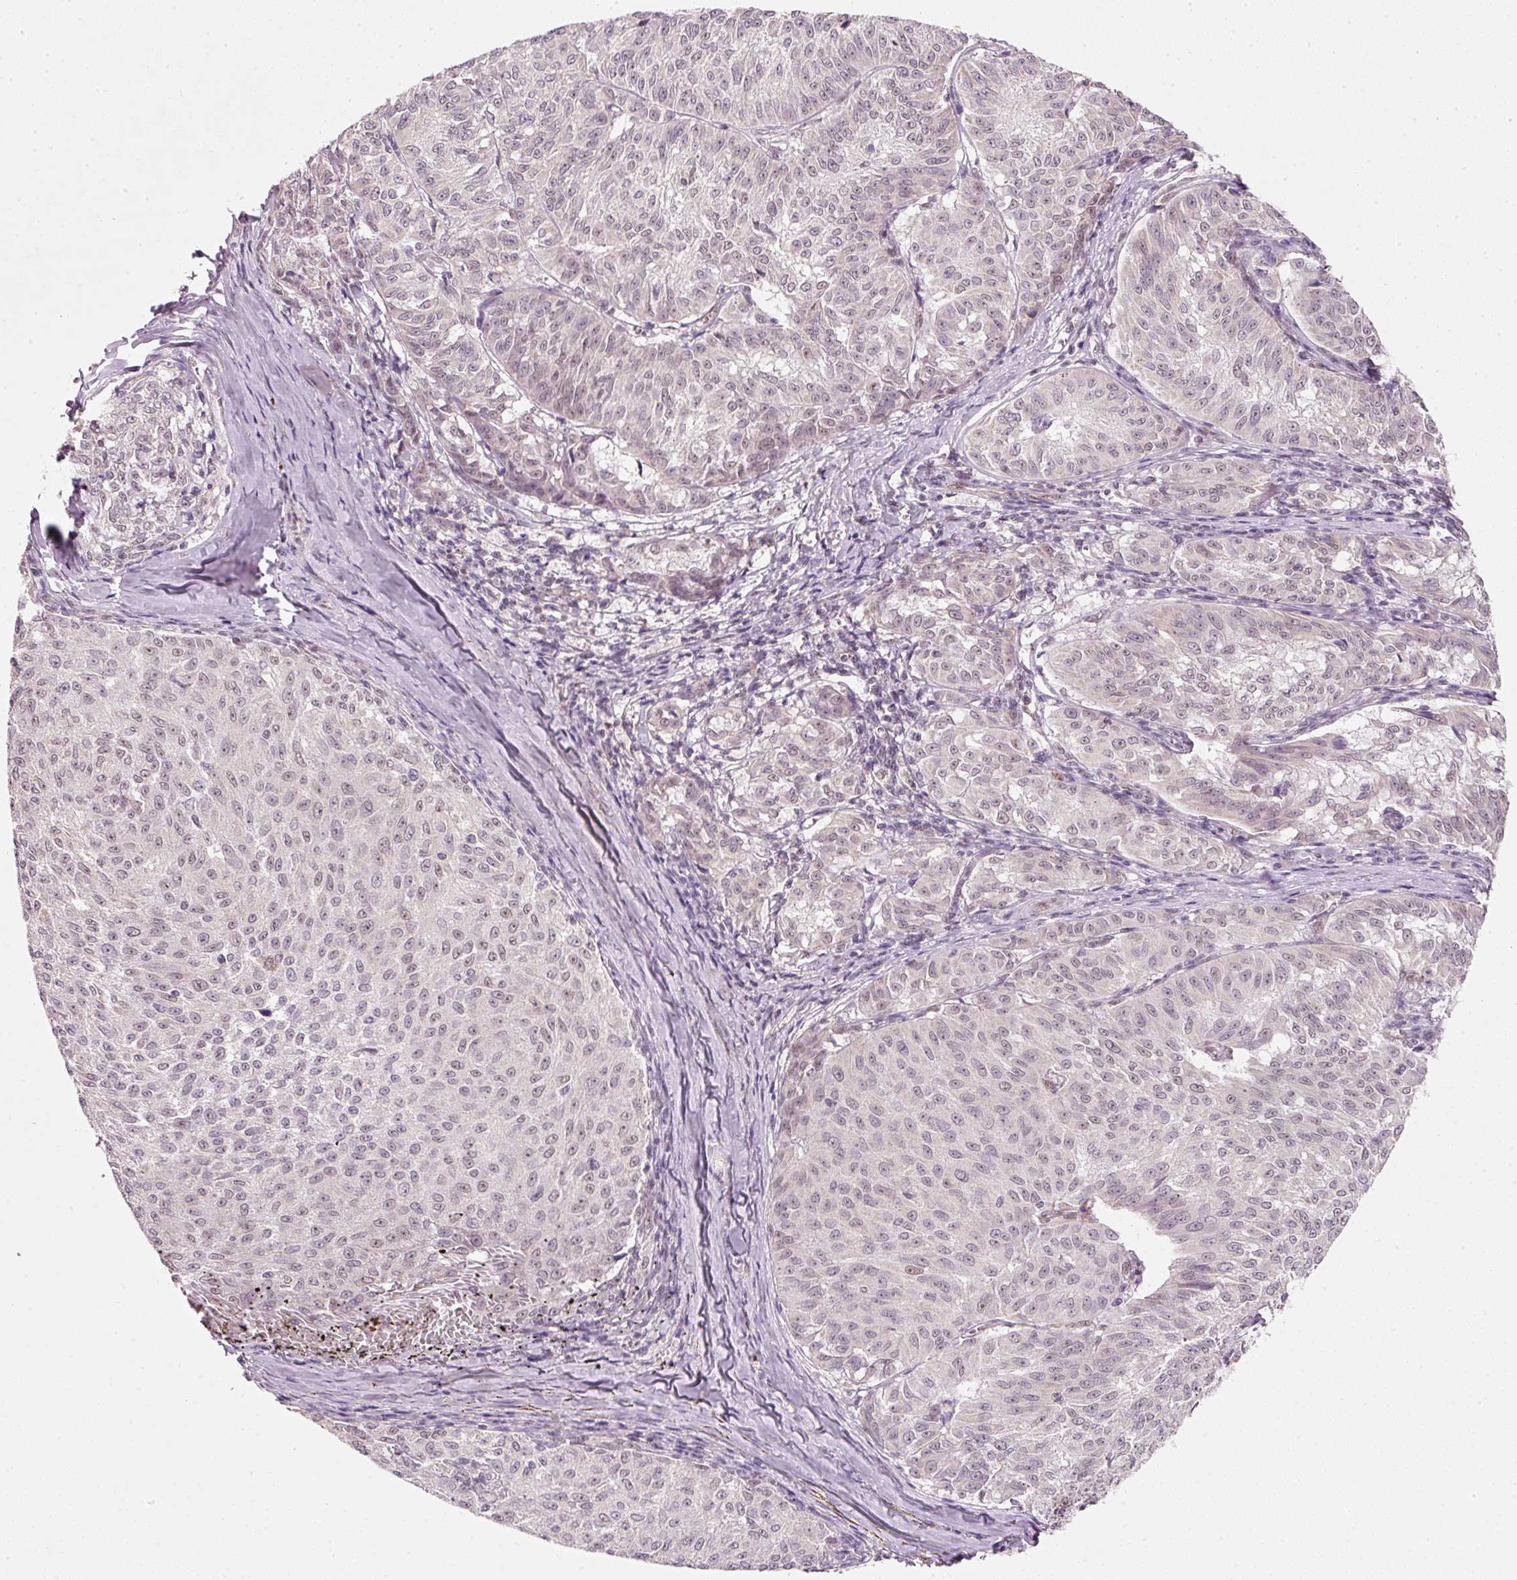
{"staining": {"intensity": "weak", "quantity": "<25%", "location": "nuclear"}, "tissue": "melanoma", "cell_type": "Tumor cells", "image_type": "cancer", "snomed": [{"axis": "morphology", "description": "Malignant melanoma, NOS"}, {"axis": "topography", "description": "Skin"}], "caption": "High power microscopy image of an immunohistochemistry (IHC) image of melanoma, revealing no significant positivity in tumor cells.", "gene": "FSTL3", "patient": {"sex": "female", "age": 72}}